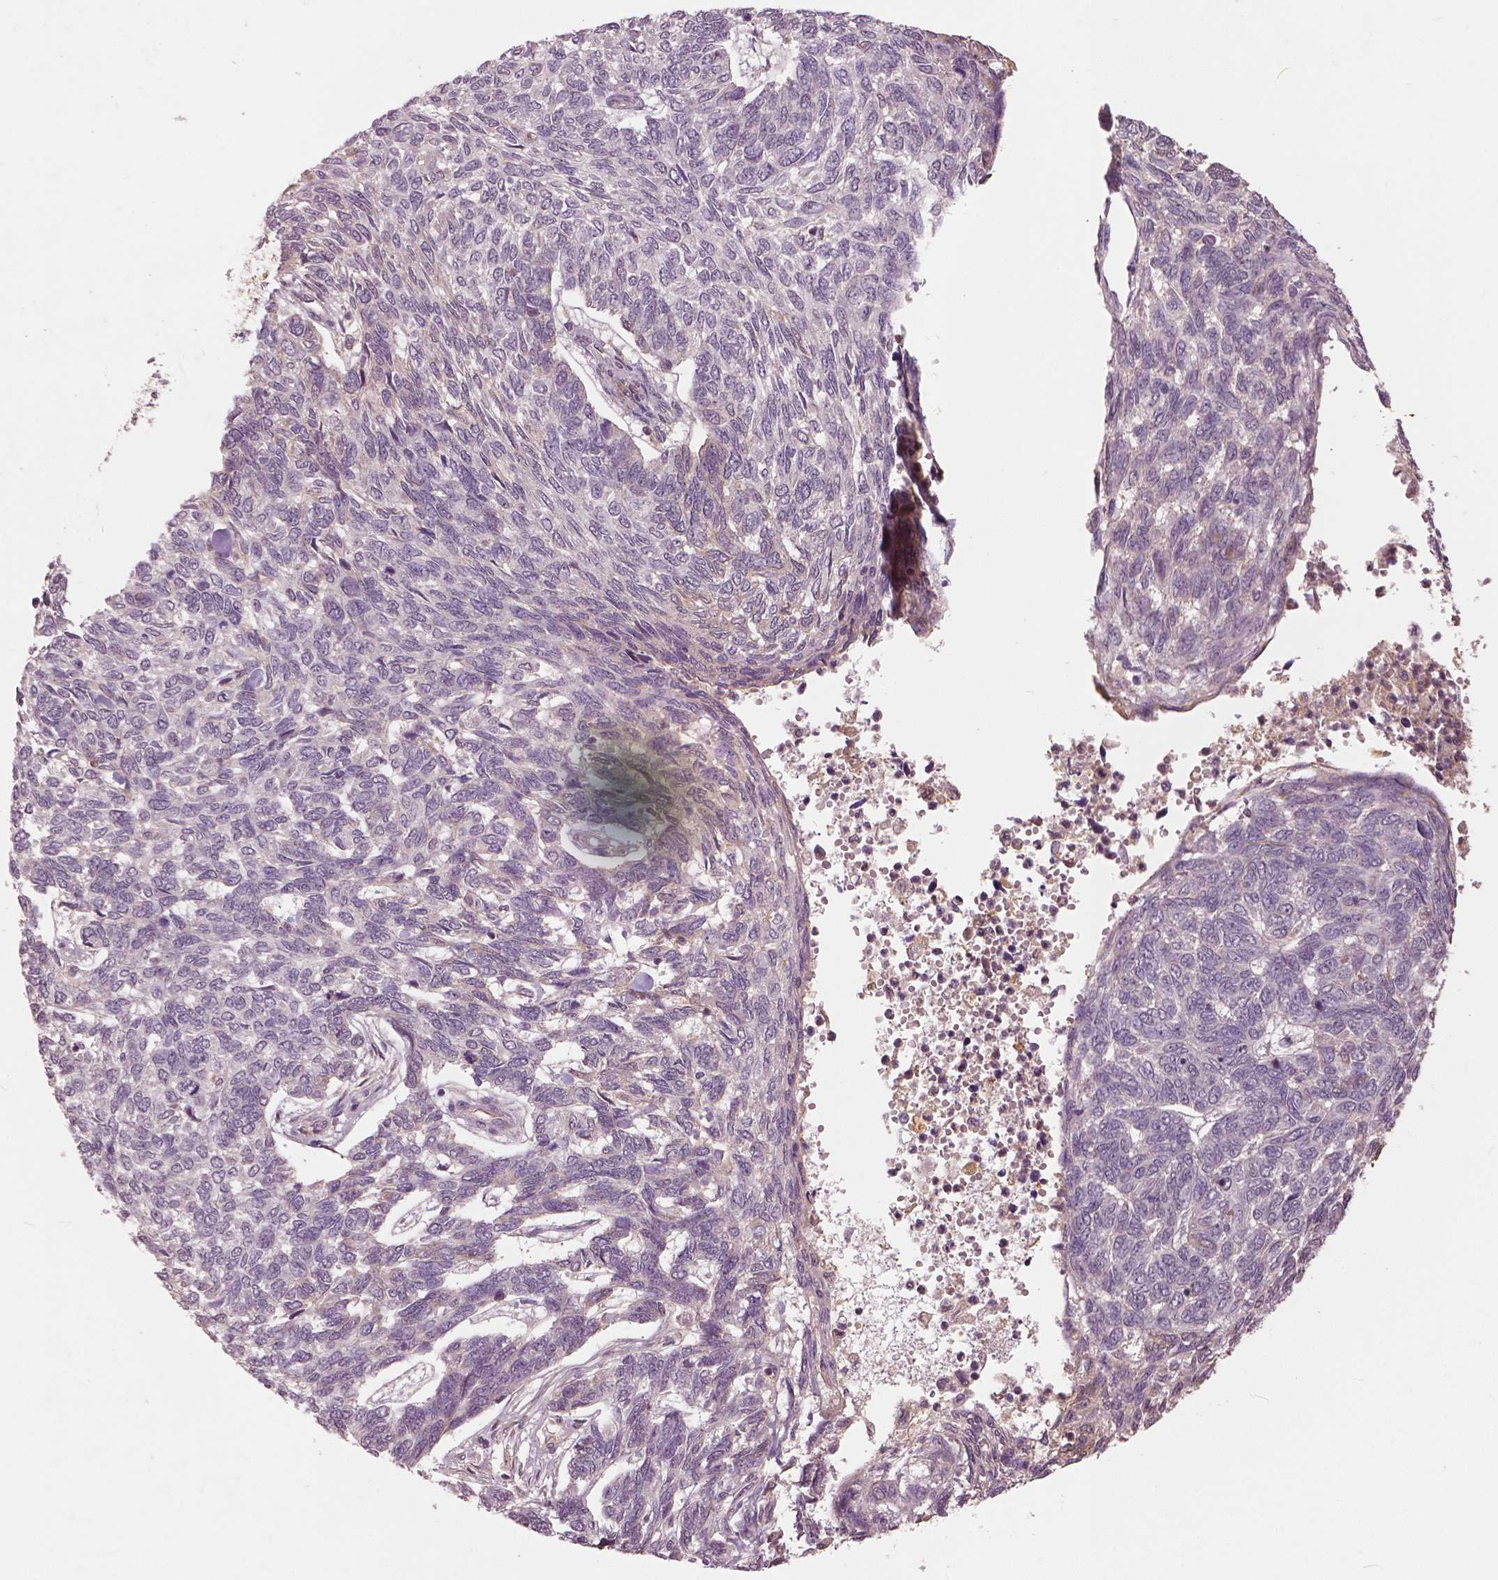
{"staining": {"intensity": "negative", "quantity": "none", "location": "none"}, "tissue": "skin cancer", "cell_type": "Tumor cells", "image_type": "cancer", "snomed": [{"axis": "morphology", "description": "Basal cell carcinoma"}, {"axis": "topography", "description": "Skin"}], "caption": "Human skin basal cell carcinoma stained for a protein using immunohistochemistry reveals no staining in tumor cells.", "gene": "ANGPTL4", "patient": {"sex": "female", "age": 65}}